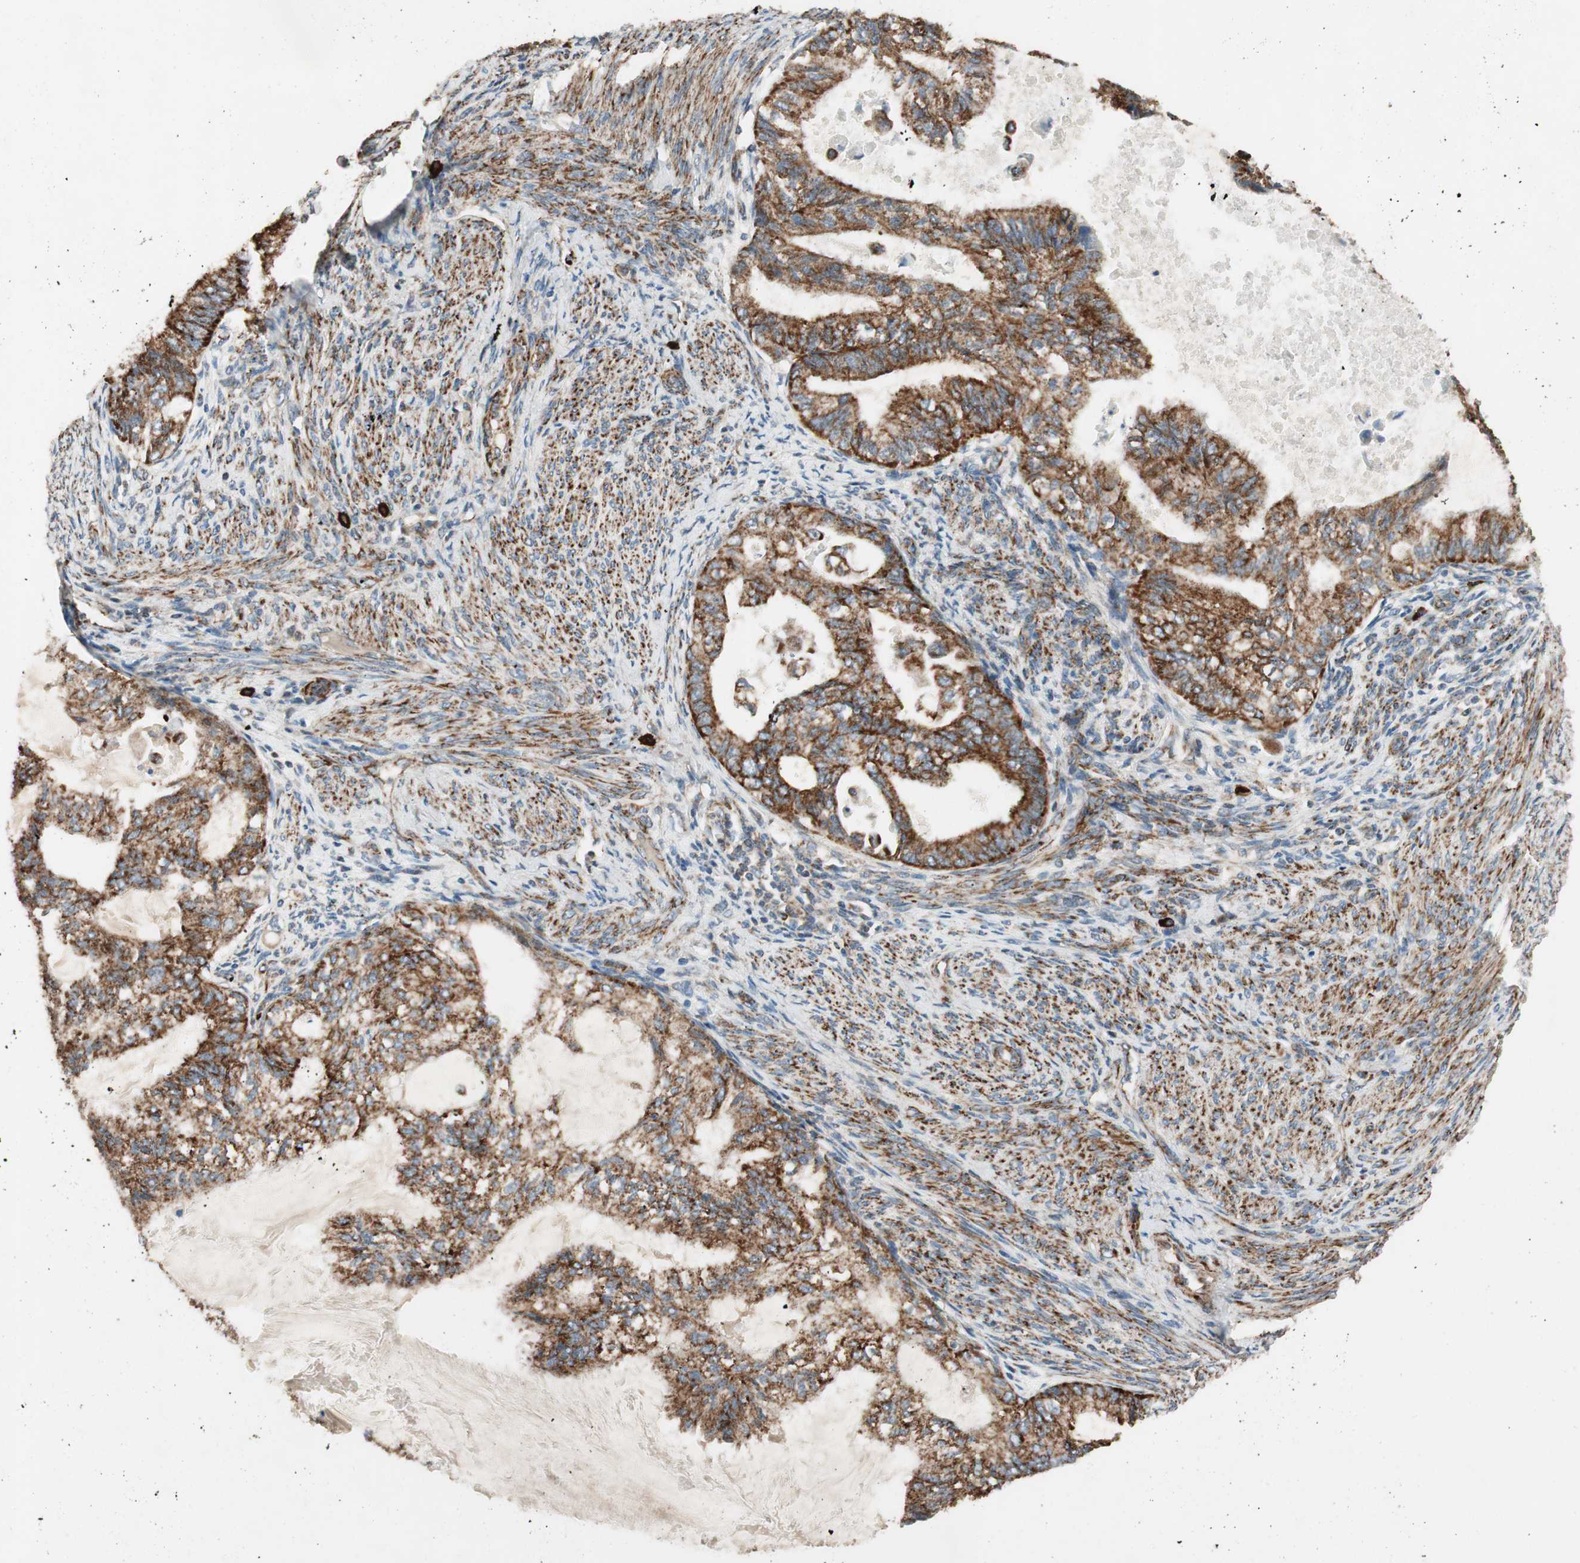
{"staining": {"intensity": "strong", "quantity": ">75%", "location": "cytoplasmic/membranous"}, "tissue": "cervical cancer", "cell_type": "Tumor cells", "image_type": "cancer", "snomed": [{"axis": "morphology", "description": "Normal tissue, NOS"}, {"axis": "morphology", "description": "Adenocarcinoma, NOS"}, {"axis": "topography", "description": "Cervix"}, {"axis": "topography", "description": "Endometrium"}], "caption": "The immunohistochemical stain labels strong cytoplasmic/membranous expression in tumor cells of cervical cancer (adenocarcinoma) tissue.", "gene": "AKAP1", "patient": {"sex": "female", "age": 86}}